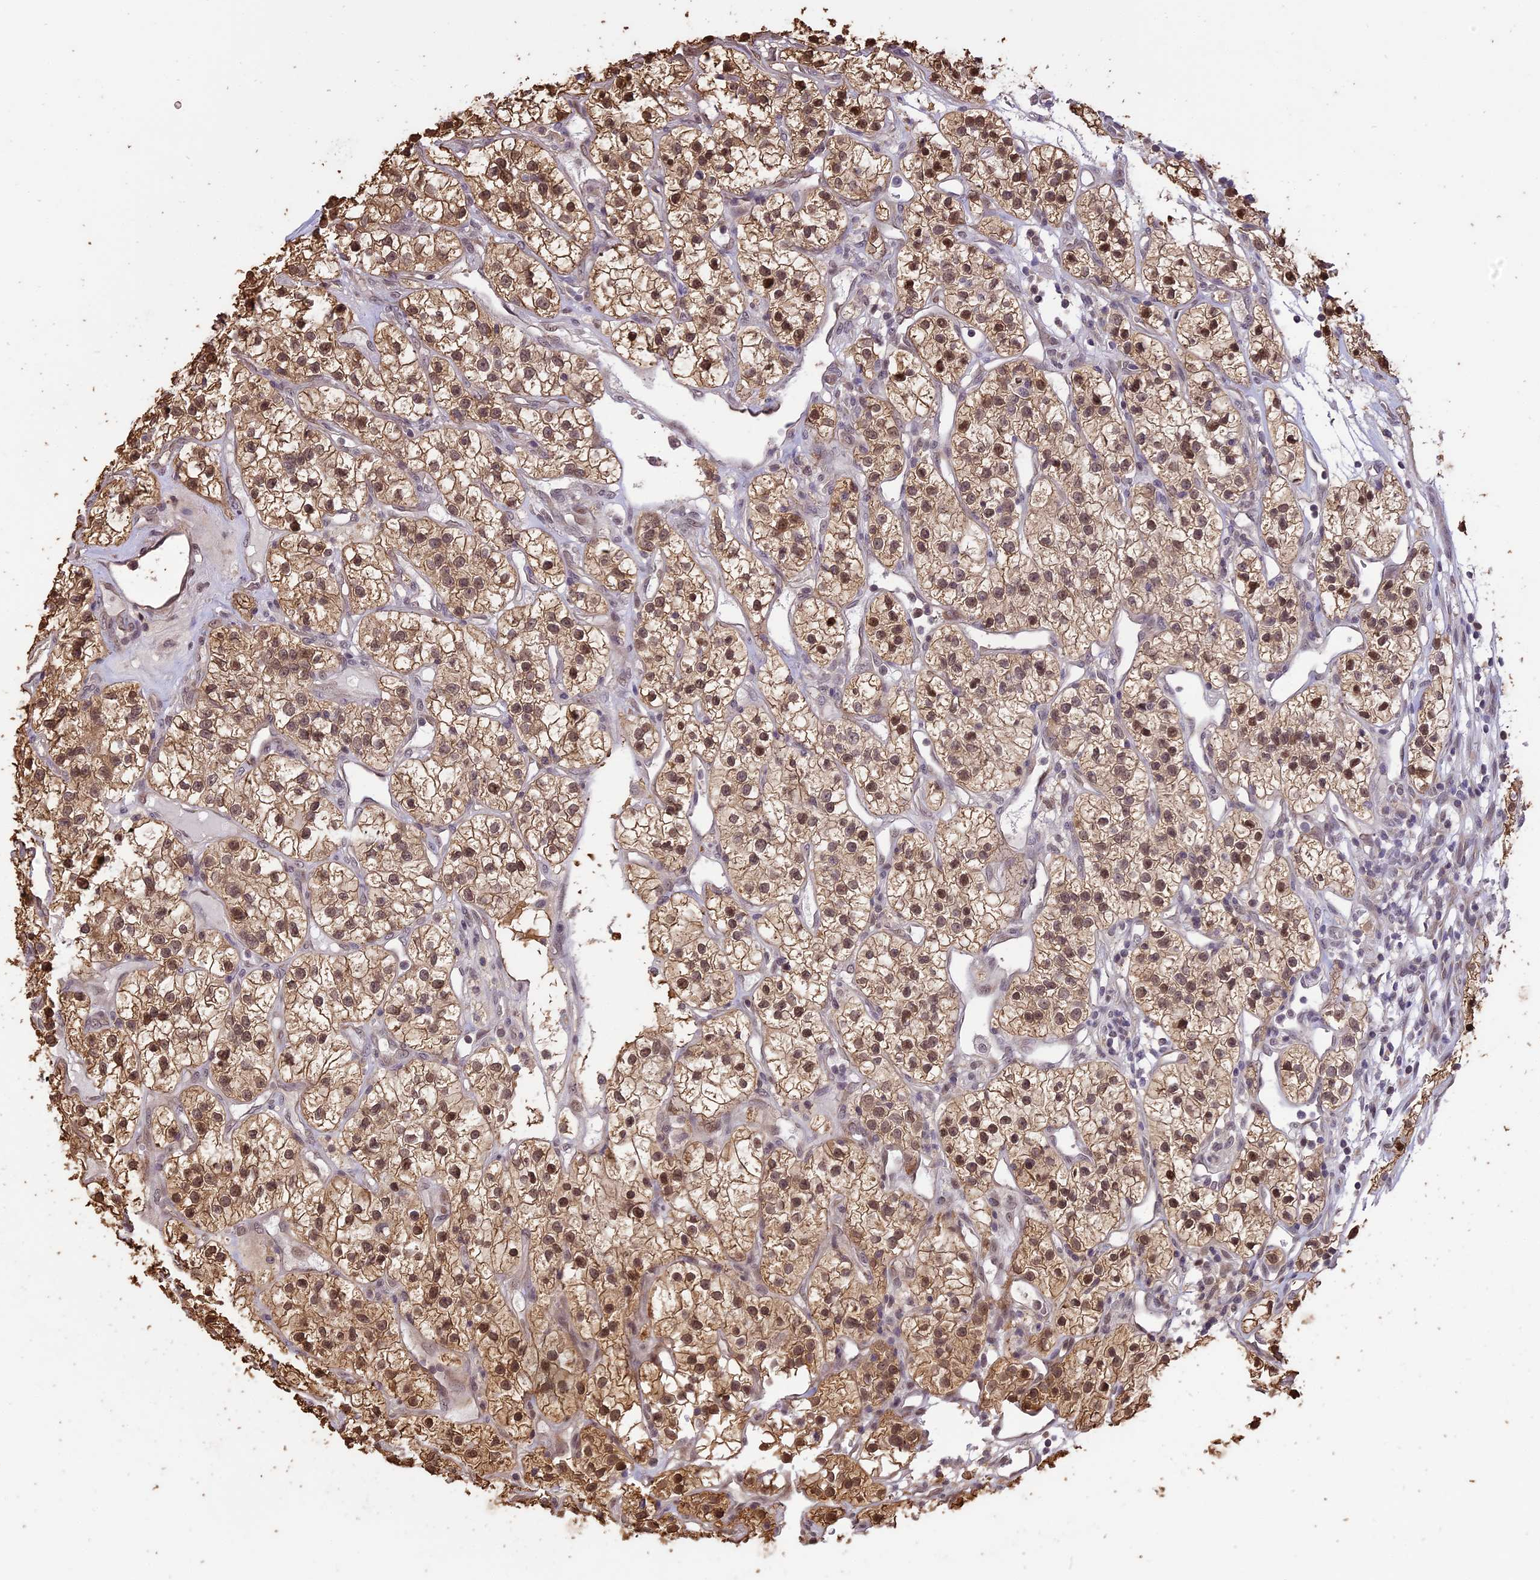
{"staining": {"intensity": "moderate", "quantity": ">75%", "location": "cytoplasmic/membranous,nuclear"}, "tissue": "renal cancer", "cell_type": "Tumor cells", "image_type": "cancer", "snomed": [{"axis": "morphology", "description": "Adenocarcinoma, NOS"}, {"axis": "topography", "description": "Kidney"}], "caption": "Protein expression analysis of human renal cancer reveals moderate cytoplasmic/membranous and nuclear staining in about >75% of tumor cells.", "gene": "TIGD7", "patient": {"sex": "female", "age": 57}}